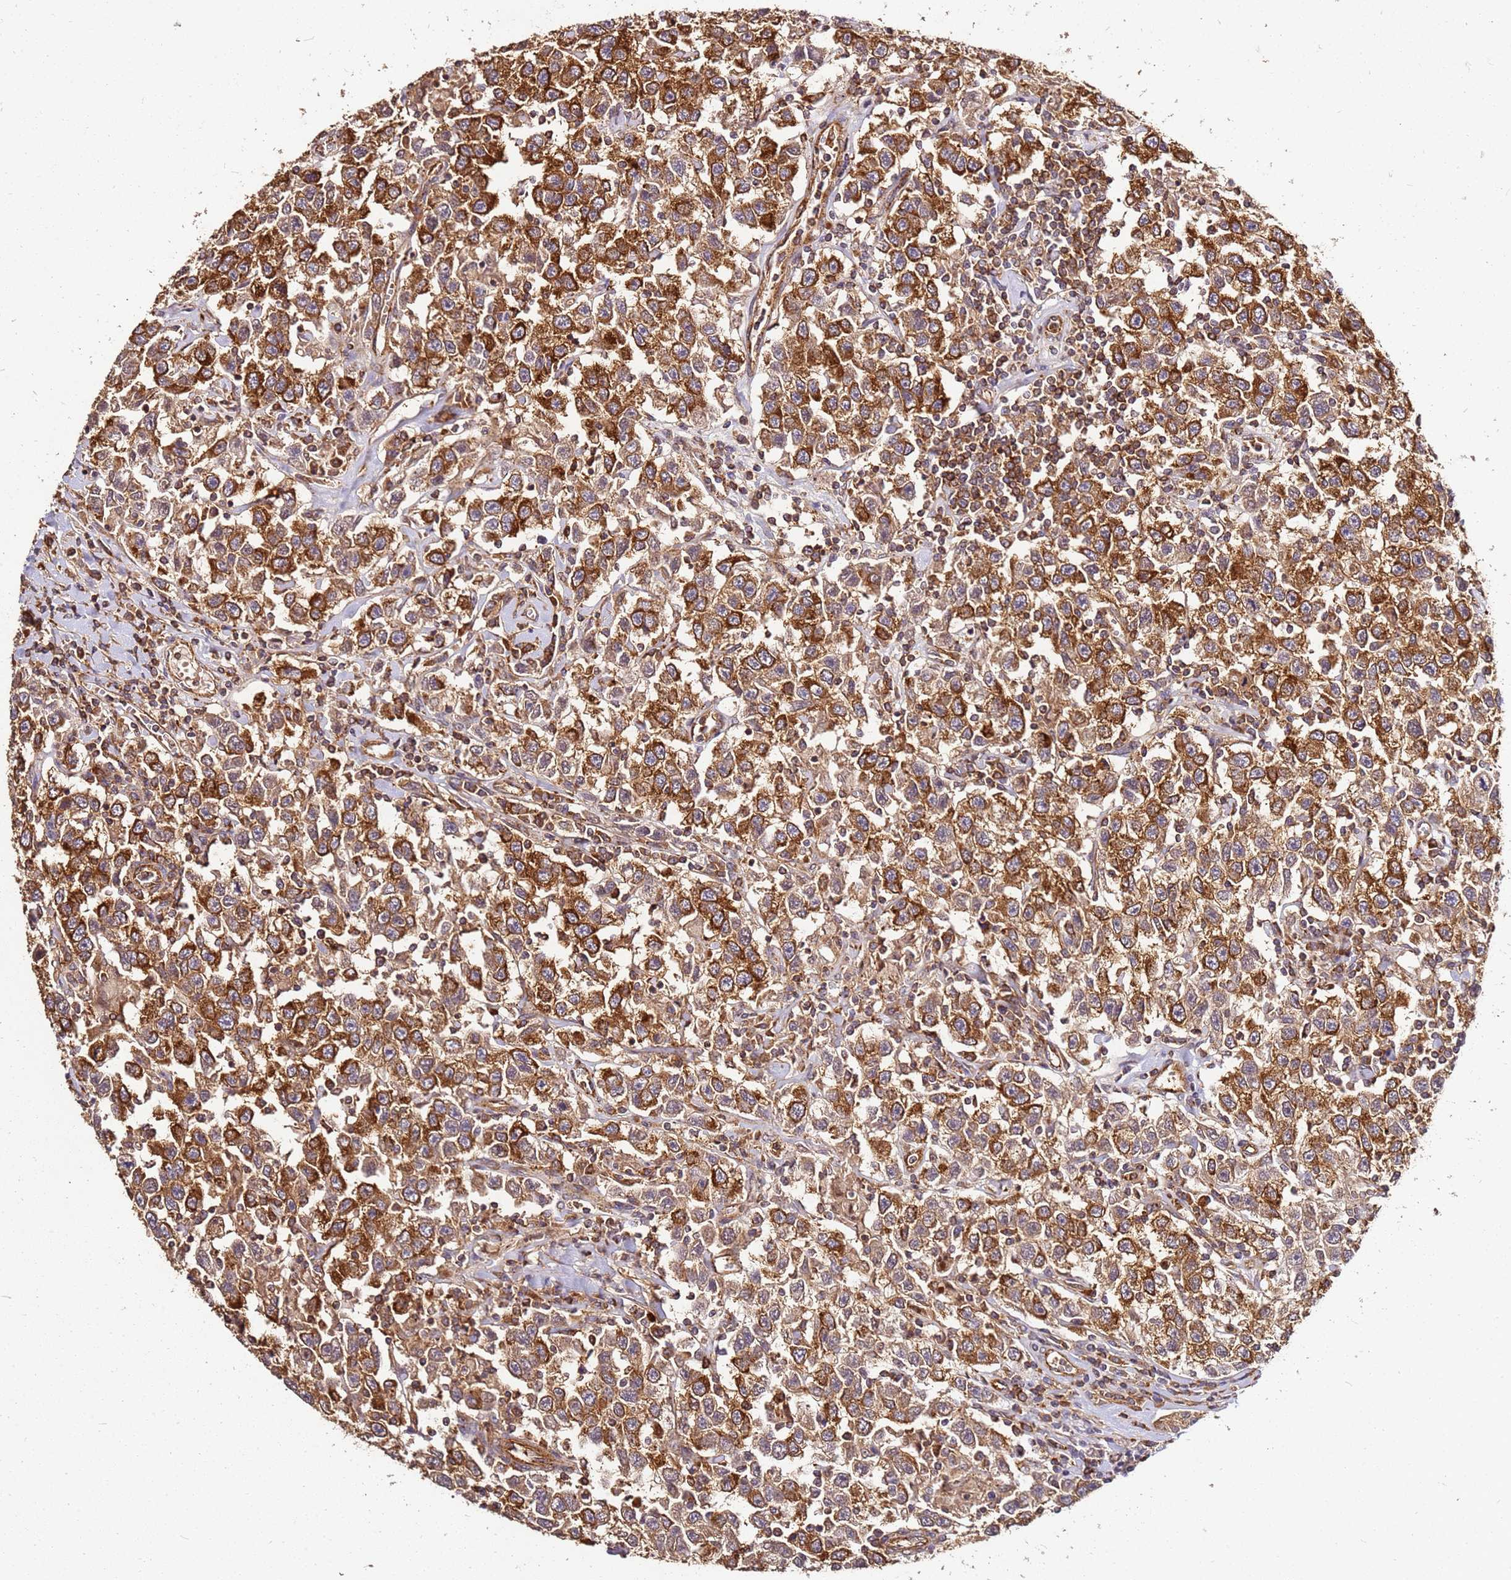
{"staining": {"intensity": "strong", "quantity": ">75%", "location": "cytoplasmic/membranous"}, "tissue": "testis cancer", "cell_type": "Tumor cells", "image_type": "cancer", "snomed": [{"axis": "morphology", "description": "Seminoma, NOS"}, {"axis": "topography", "description": "Testis"}], "caption": "Immunohistochemical staining of human testis cancer reveals strong cytoplasmic/membranous protein positivity in approximately >75% of tumor cells.", "gene": "DVL3", "patient": {"sex": "male", "age": 41}}